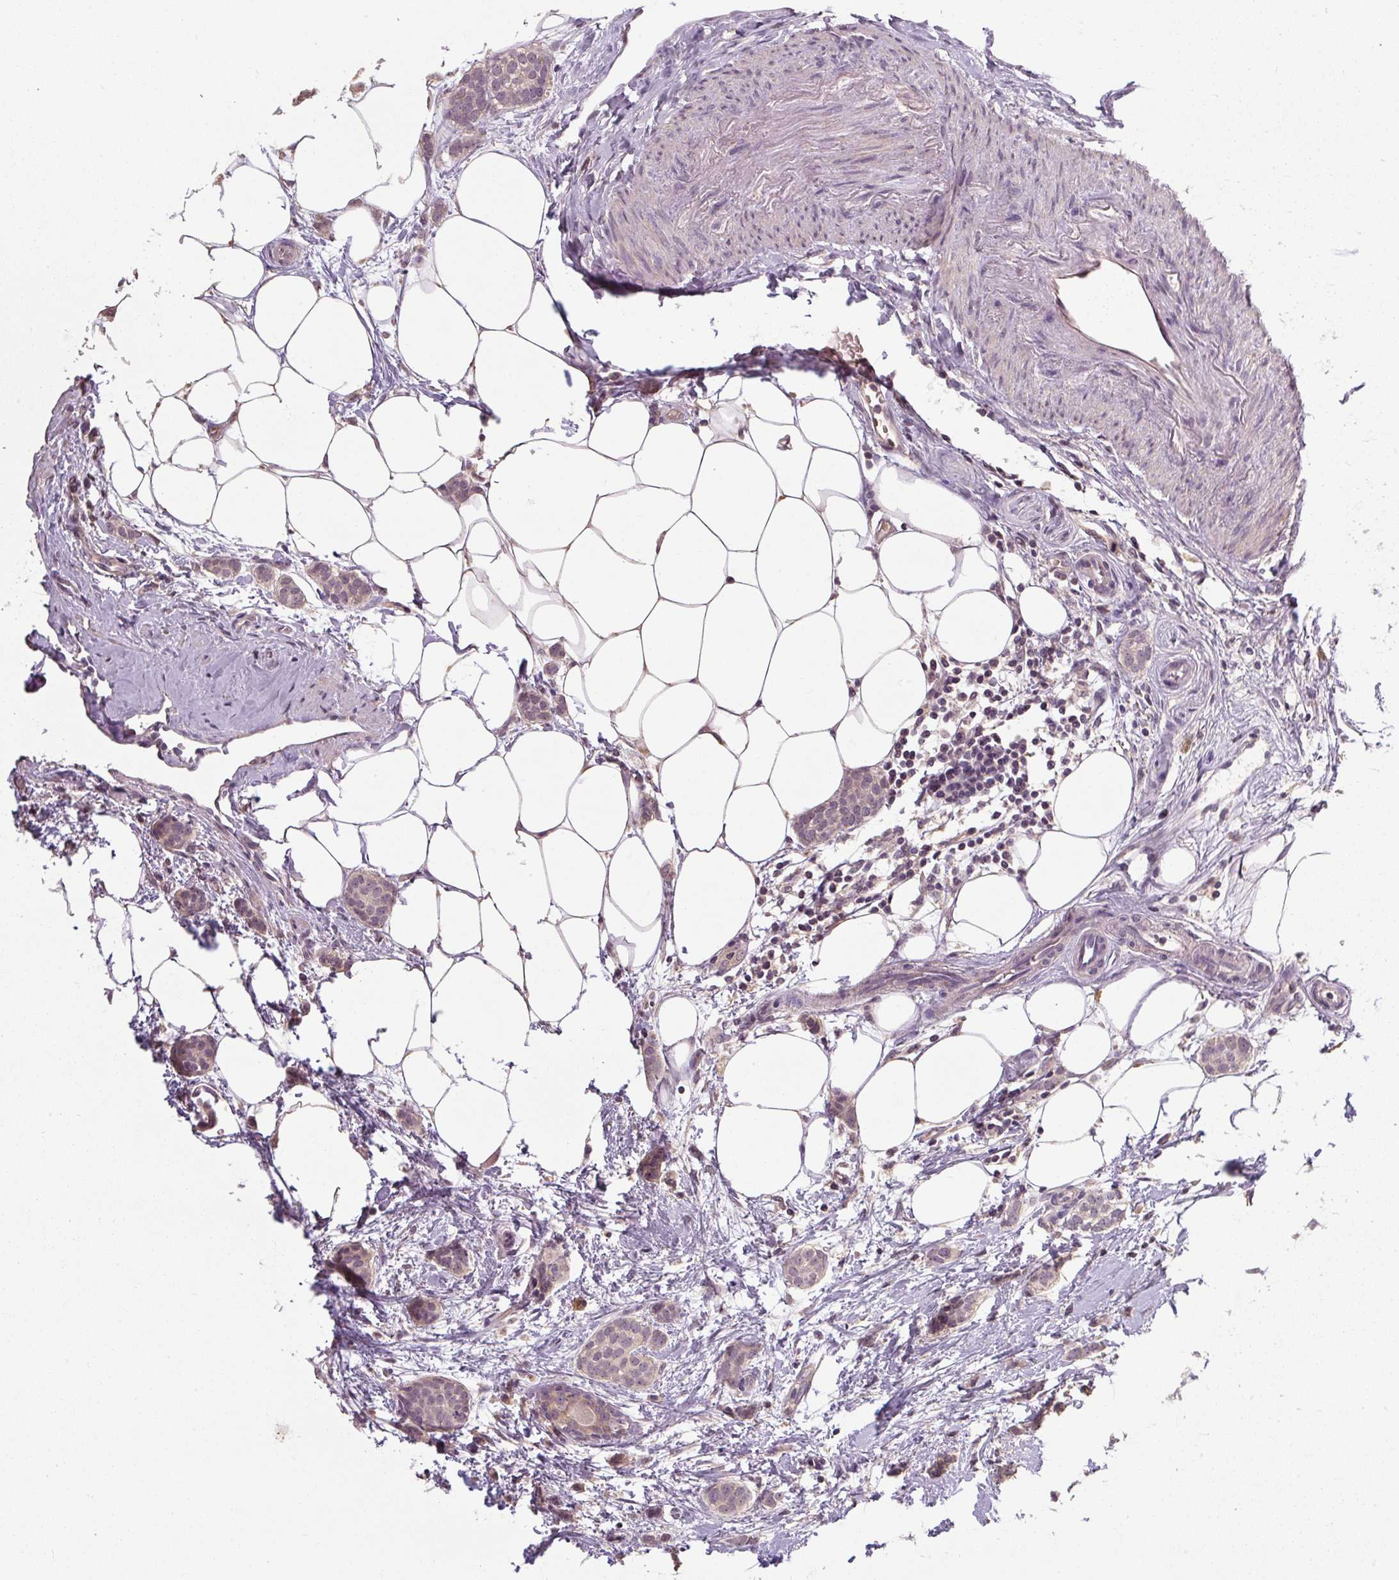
{"staining": {"intensity": "weak", "quantity": "<25%", "location": "nuclear"}, "tissue": "breast cancer", "cell_type": "Tumor cells", "image_type": "cancer", "snomed": [{"axis": "morphology", "description": "Duct carcinoma"}, {"axis": "topography", "description": "Breast"}], "caption": "Immunohistochemistry (IHC) micrograph of human breast cancer stained for a protein (brown), which reveals no positivity in tumor cells. The staining is performed using DAB (3,3'-diaminobenzidine) brown chromogen with nuclei counter-stained in using hematoxylin.", "gene": "CFAP65", "patient": {"sex": "female", "age": 72}}